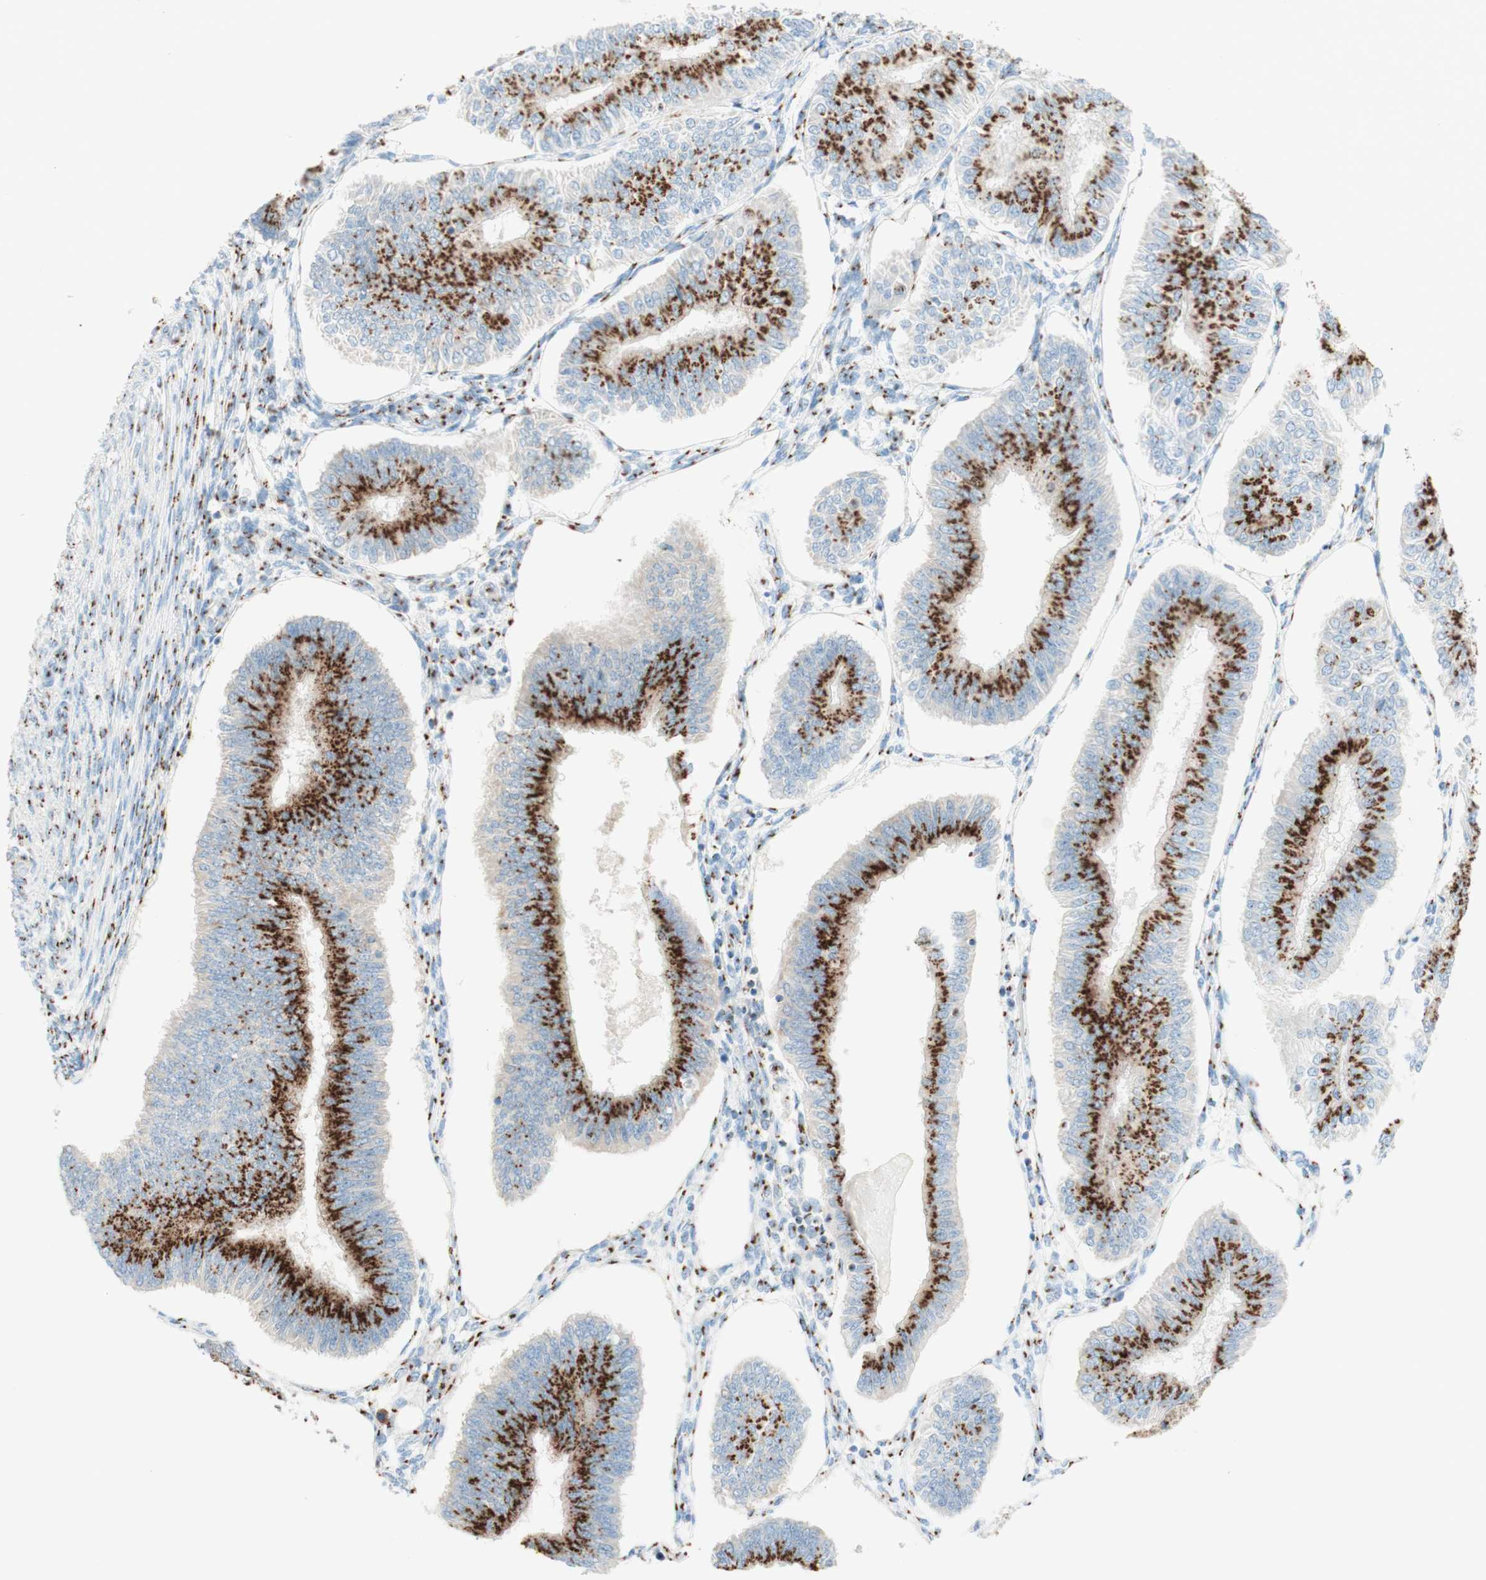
{"staining": {"intensity": "strong", "quantity": ">75%", "location": "cytoplasmic/membranous"}, "tissue": "endometrial cancer", "cell_type": "Tumor cells", "image_type": "cancer", "snomed": [{"axis": "morphology", "description": "Adenocarcinoma, NOS"}, {"axis": "topography", "description": "Endometrium"}], "caption": "Immunohistochemistry image of human endometrial adenocarcinoma stained for a protein (brown), which reveals high levels of strong cytoplasmic/membranous staining in approximately >75% of tumor cells.", "gene": "GOLGB1", "patient": {"sex": "female", "age": 58}}